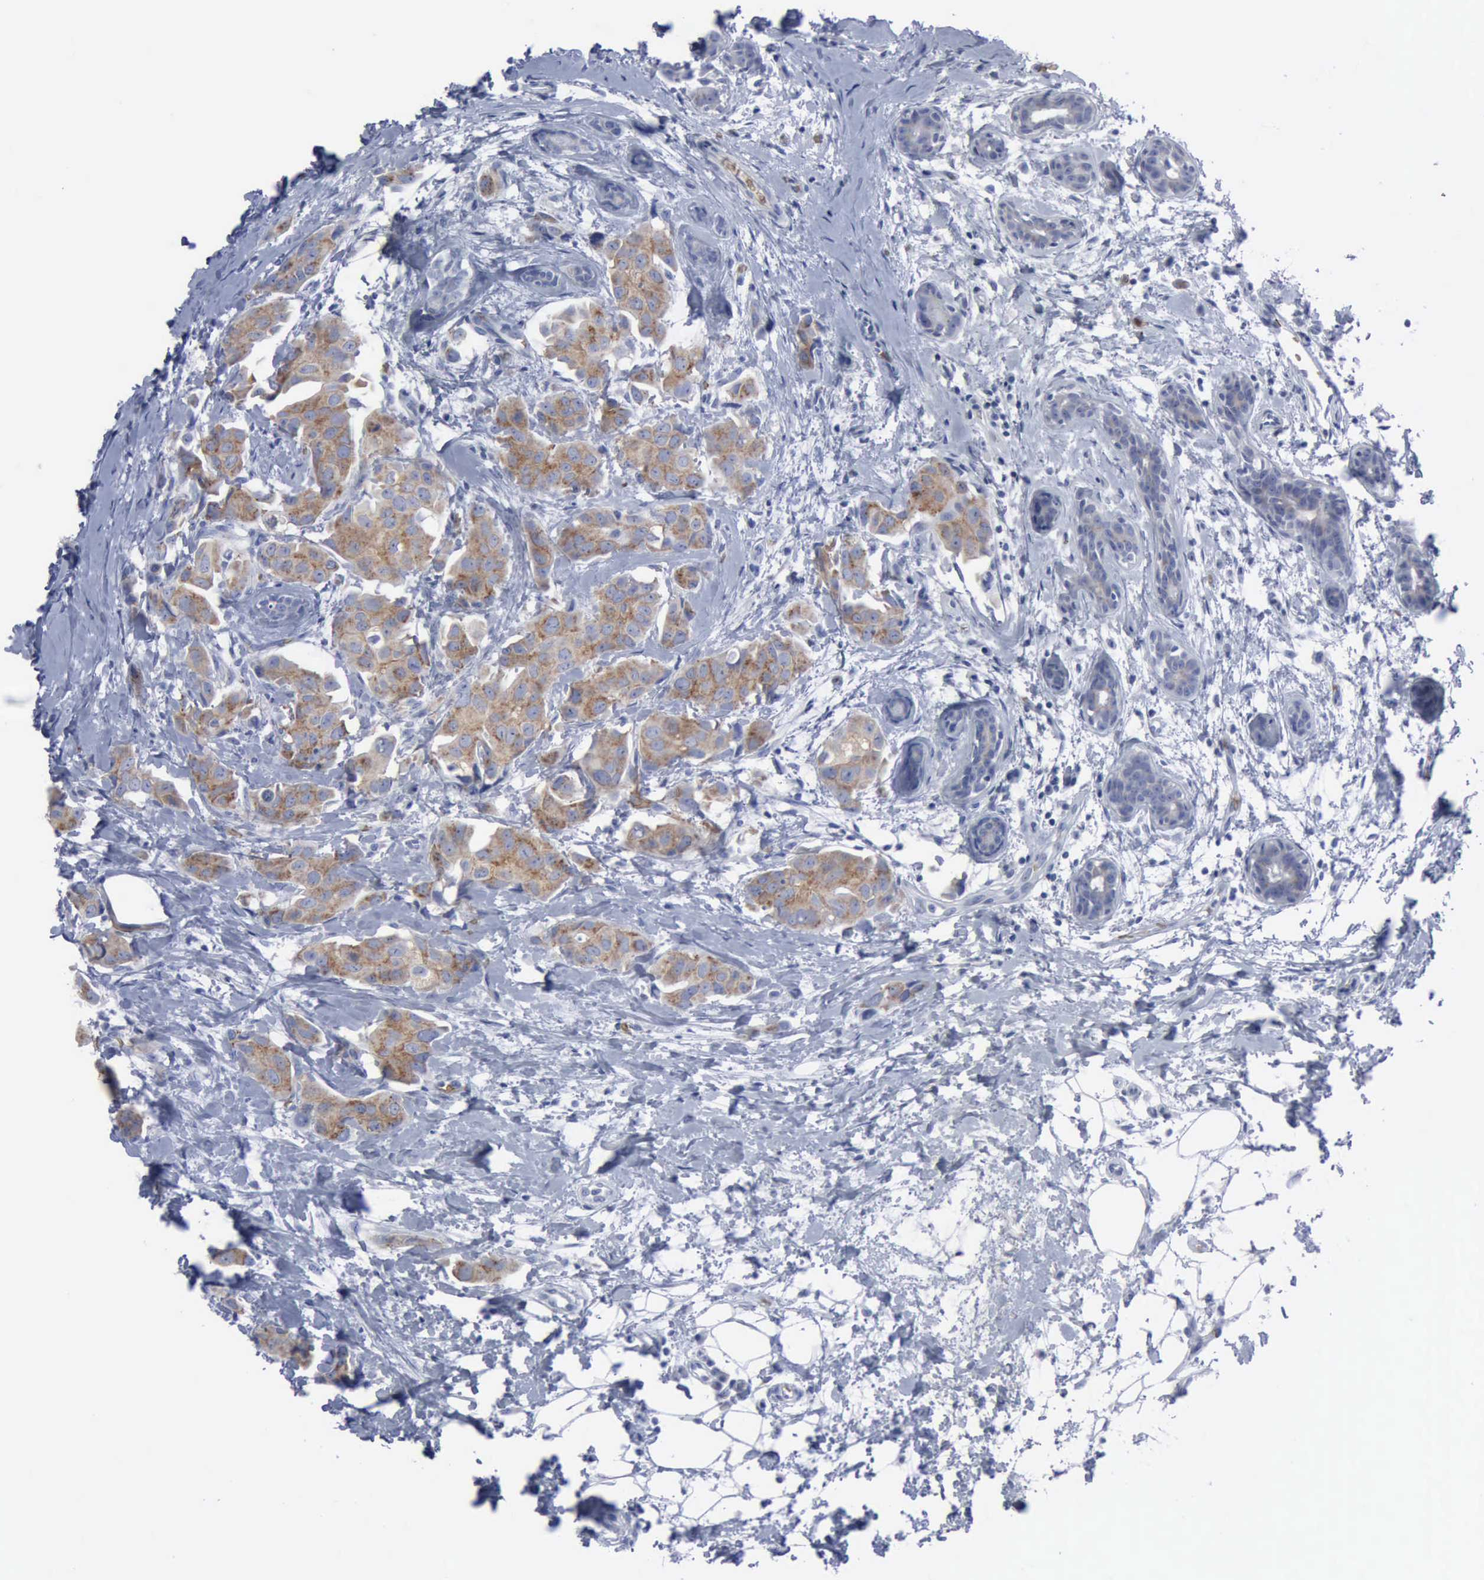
{"staining": {"intensity": "moderate", "quantity": ">75%", "location": "cytoplasmic/membranous"}, "tissue": "breast cancer", "cell_type": "Tumor cells", "image_type": "cancer", "snomed": [{"axis": "morphology", "description": "Duct carcinoma"}, {"axis": "topography", "description": "Breast"}], "caption": "The histopathology image reveals immunohistochemical staining of breast cancer. There is moderate cytoplasmic/membranous expression is appreciated in approximately >75% of tumor cells.", "gene": "TGFB1", "patient": {"sex": "female", "age": 40}}